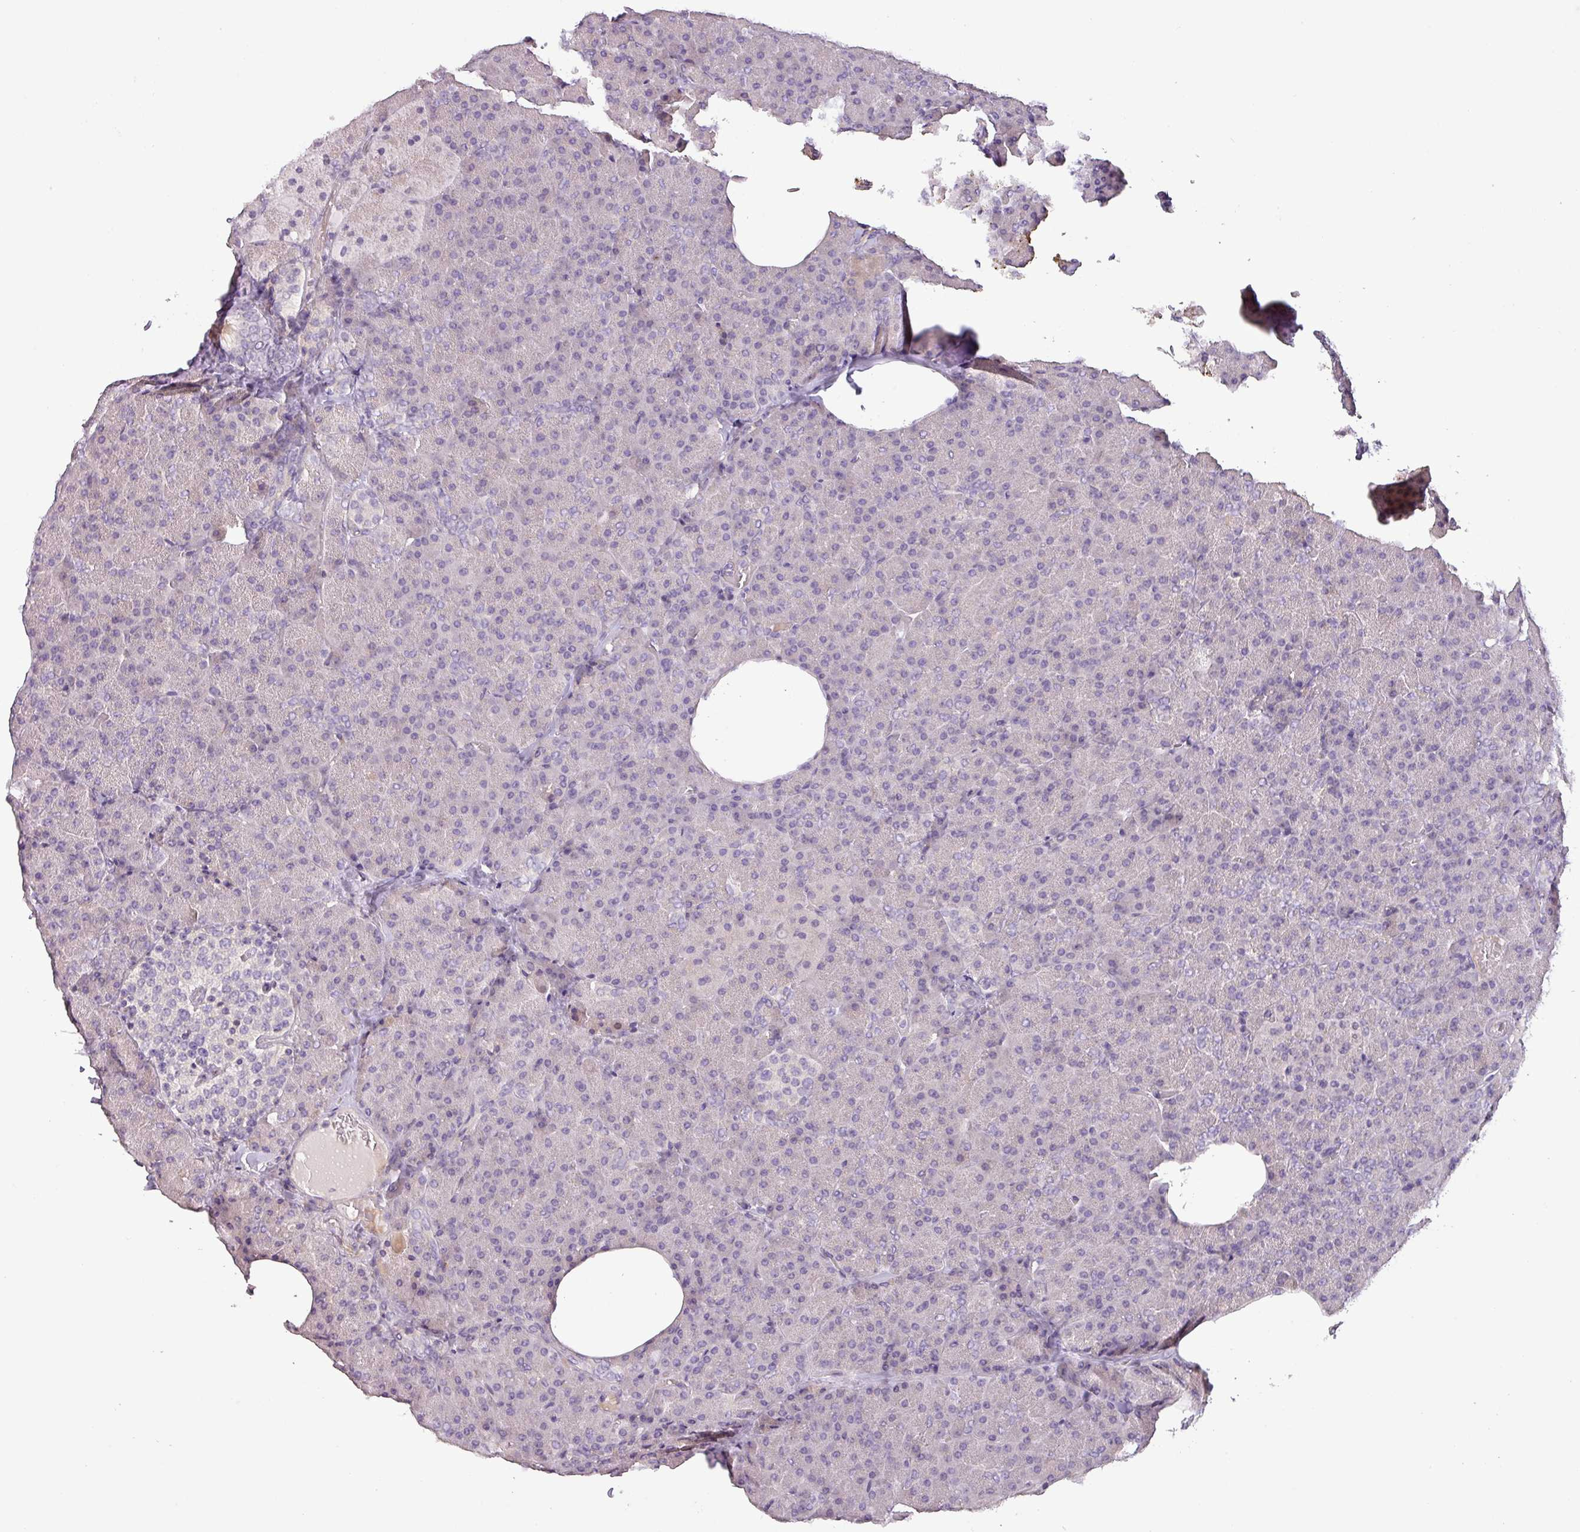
{"staining": {"intensity": "negative", "quantity": "none", "location": "none"}, "tissue": "pancreas", "cell_type": "Exocrine glandular cells", "image_type": "normal", "snomed": [{"axis": "morphology", "description": "Normal tissue, NOS"}, {"axis": "morphology", "description": "Carcinoid, malignant, NOS"}, {"axis": "topography", "description": "Pancreas"}], "caption": "Immunohistochemistry (IHC) photomicrograph of normal pancreas: human pancreas stained with DAB demonstrates no significant protein positivity in exocrine glandular cells.", "gene": "DRD5", "patient": {"sex": "female", "age": 35}}